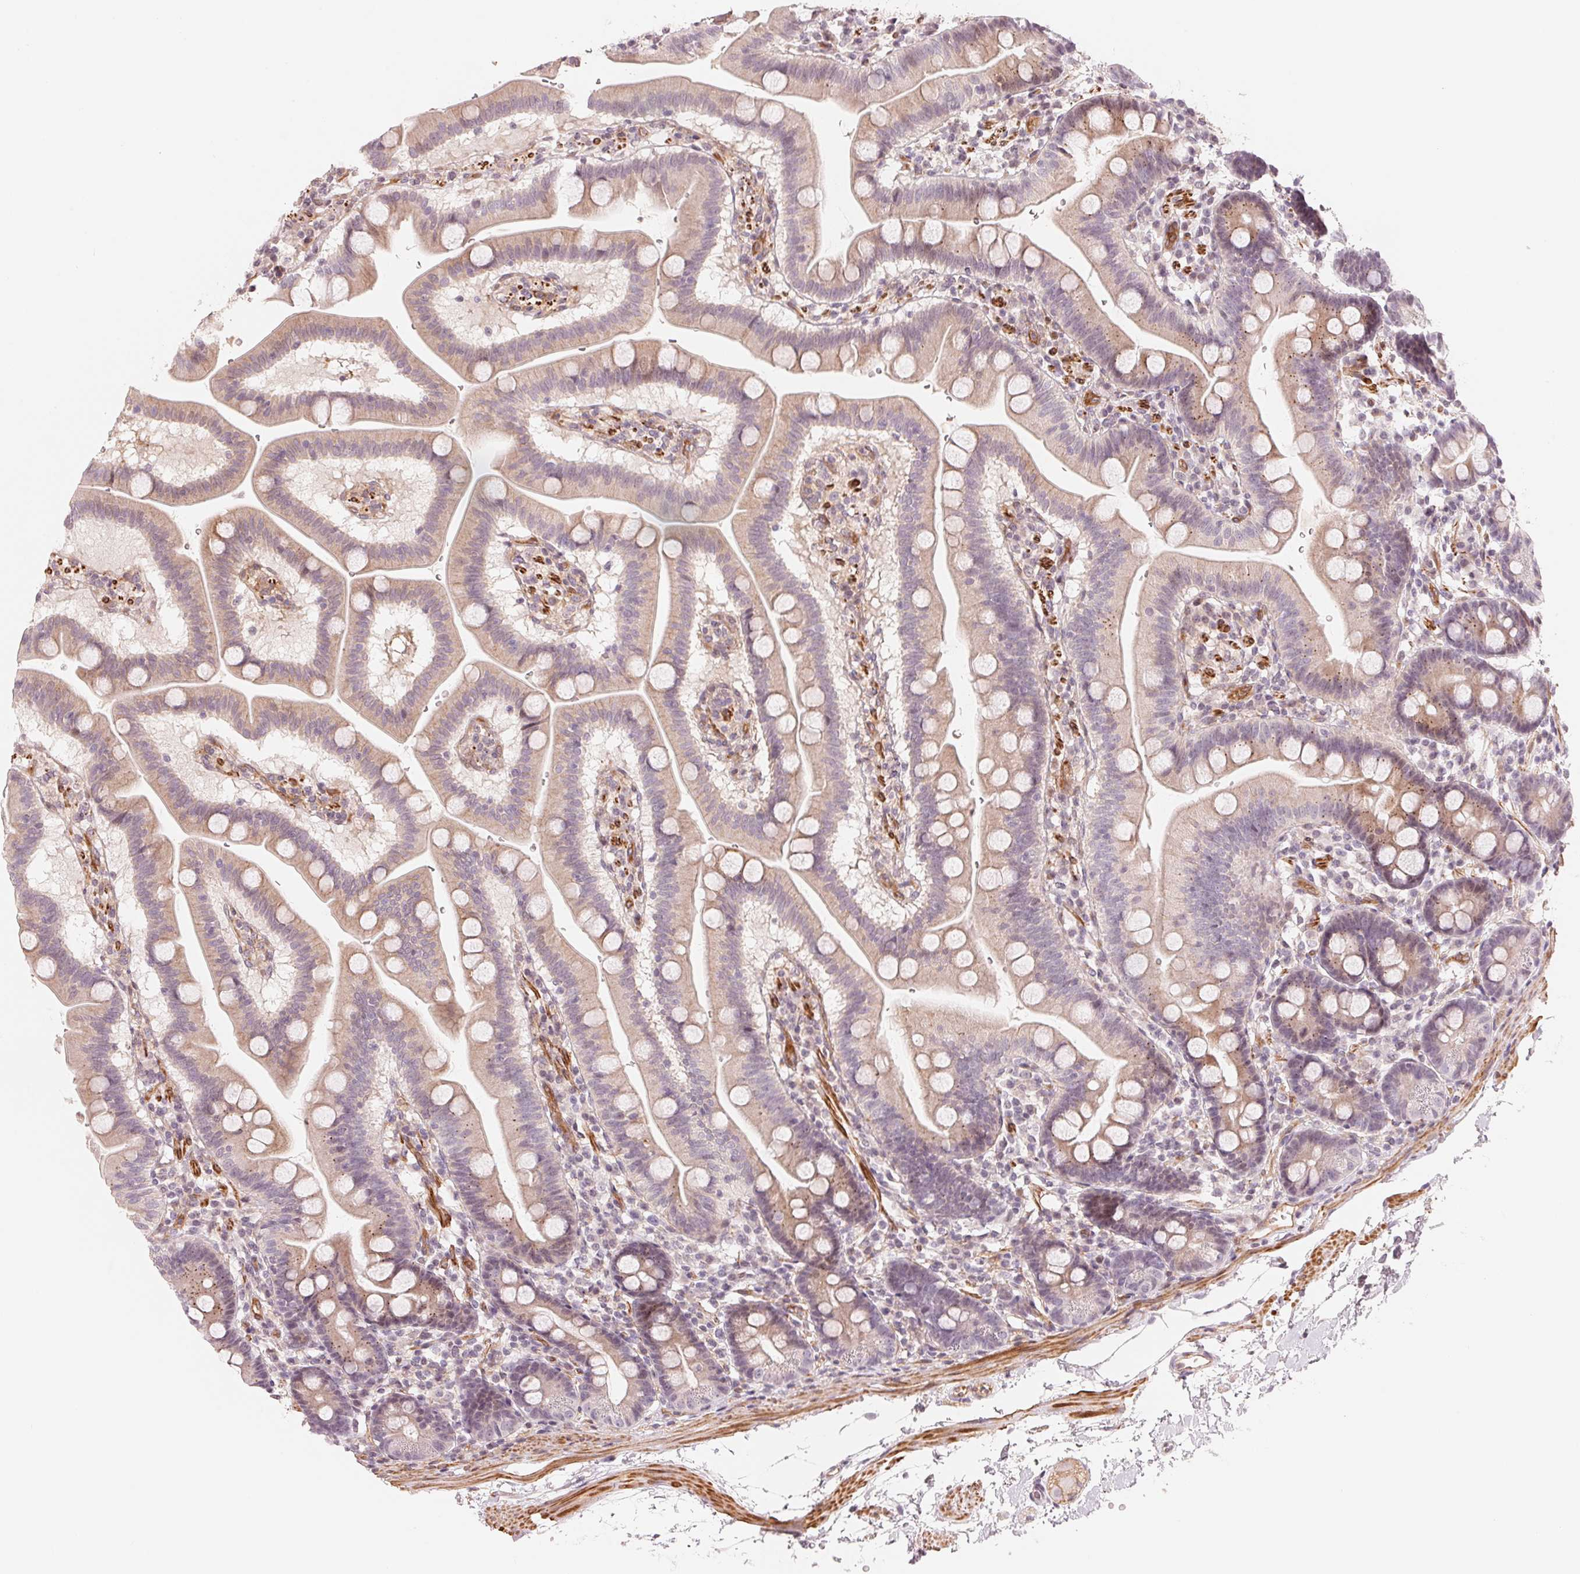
{"staining": {"intensity": "moderate", "quantity": "25%-75%", "location": "cytoplasmic/membranous"}, "tissue": "duodenum", "cell_type": "Glandular cells", "image_type": "normal", "snomed": [{"axis": "morphology", "description": "Normal tissue, NOS"}, {"axis": "topography", "description": "Duodenum"}], "caption": "Protein analysis of normal duodenum shows moderate cytoplasmic/membranous positivity in about 25%-75% of glandular cells.", "gene": "SLC17A4", "patient": {"sex": "male", "age": 59}}